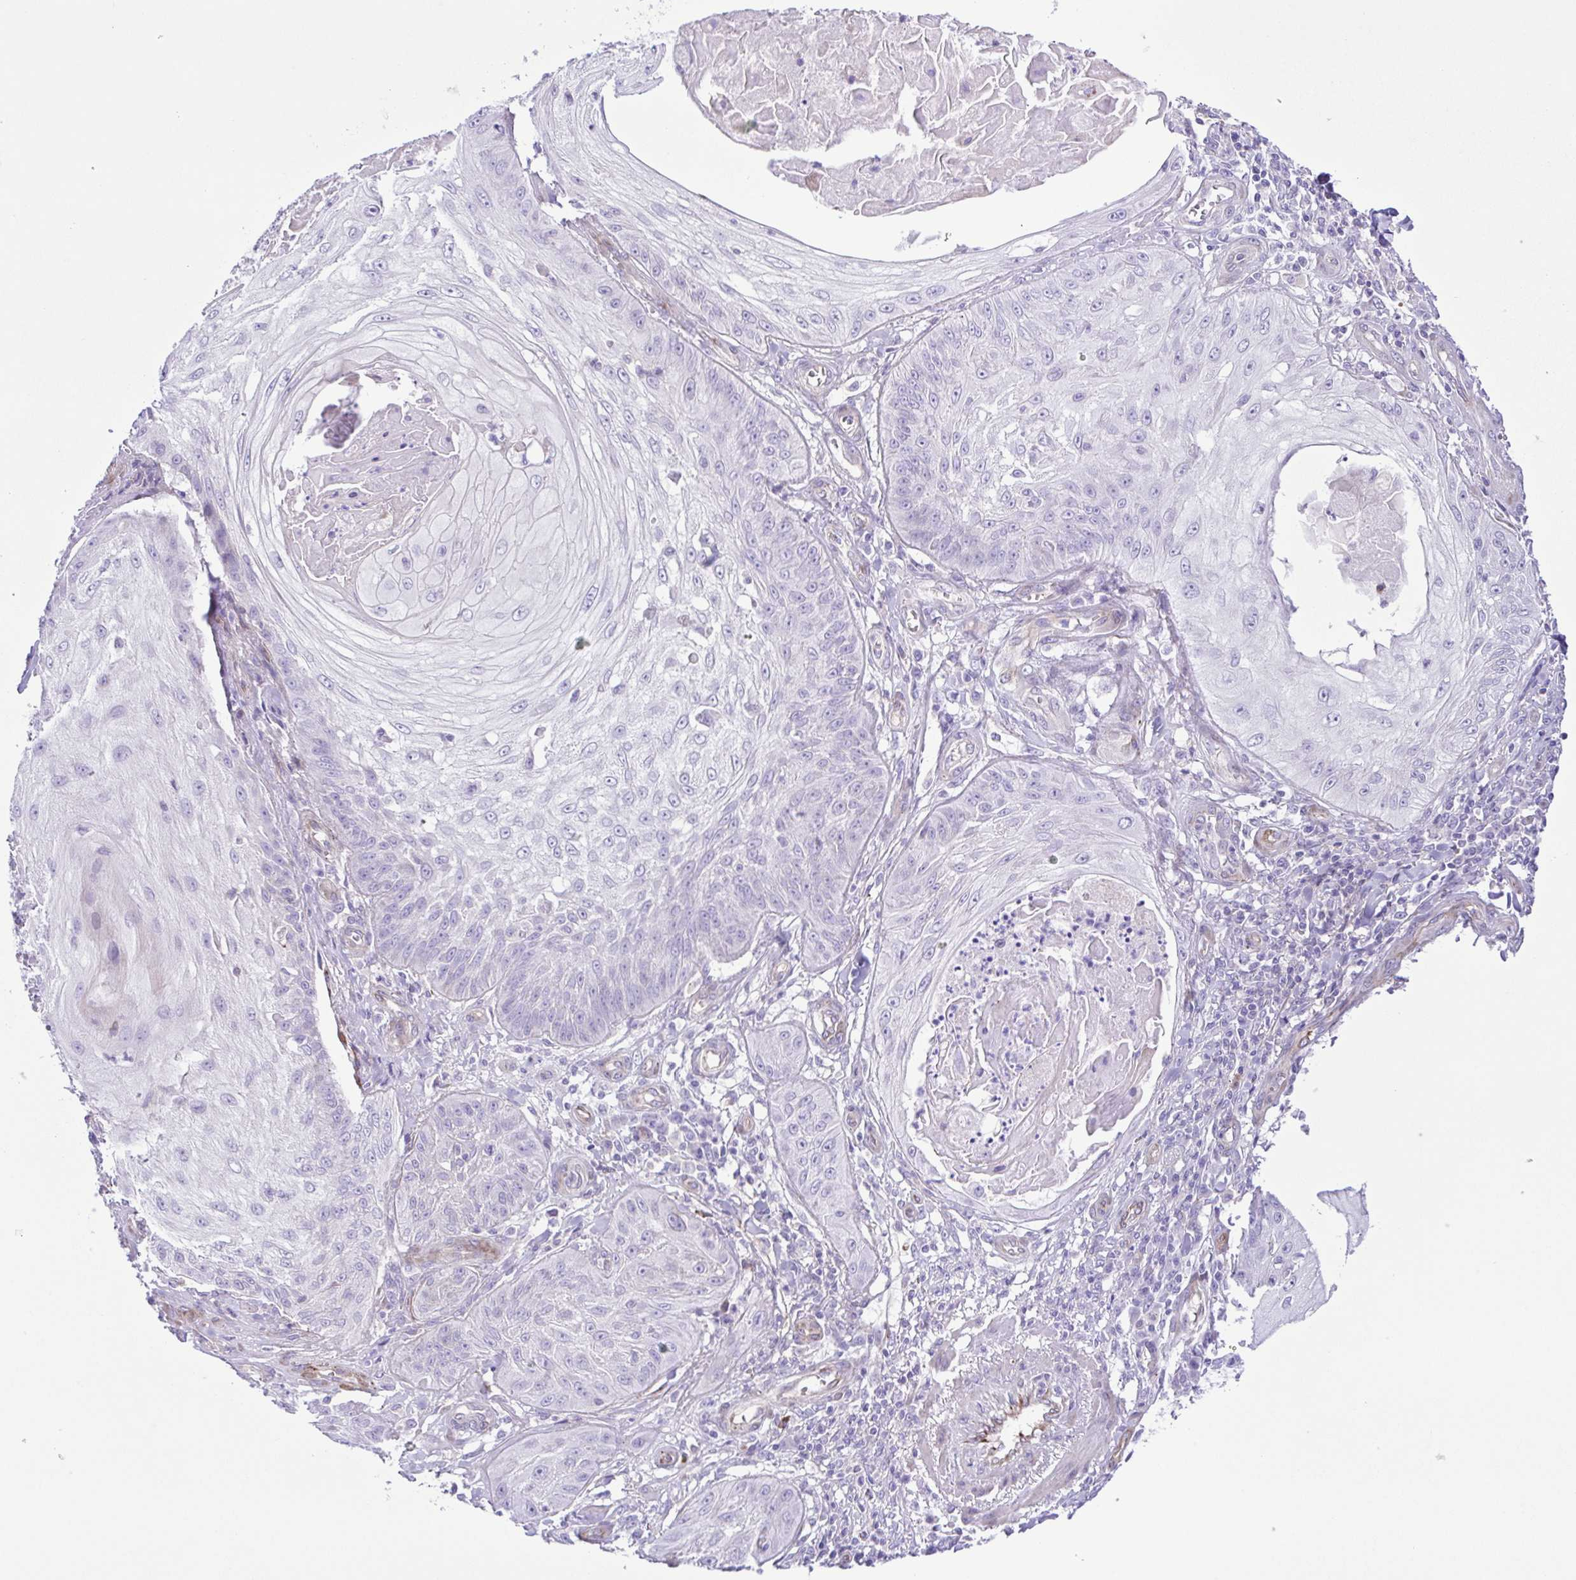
{"staining": {"intensity": "negative", "quantity": "none", "location": "none"}, "tissue": "skin cancer", "cell_type": "Tumor cells", "image_type": "cancer", "snomed": [{"axis": "morphology", "description": "Squamous cell carcinoma, NOS"}, {"axis": "topography", "description": "Skin"}], "caption": "DAB immunohistochemical staining of human squamous cell carcinoma (skin) shows no significant staining in tumor cells. (DAB (3,3'-diaminobenzidine) immunohistochemistry (IHC) visualized using brightfield microscopy, high magnification).", "gene": "FLT1", "patient": {"sex": "male", "age": 70}}